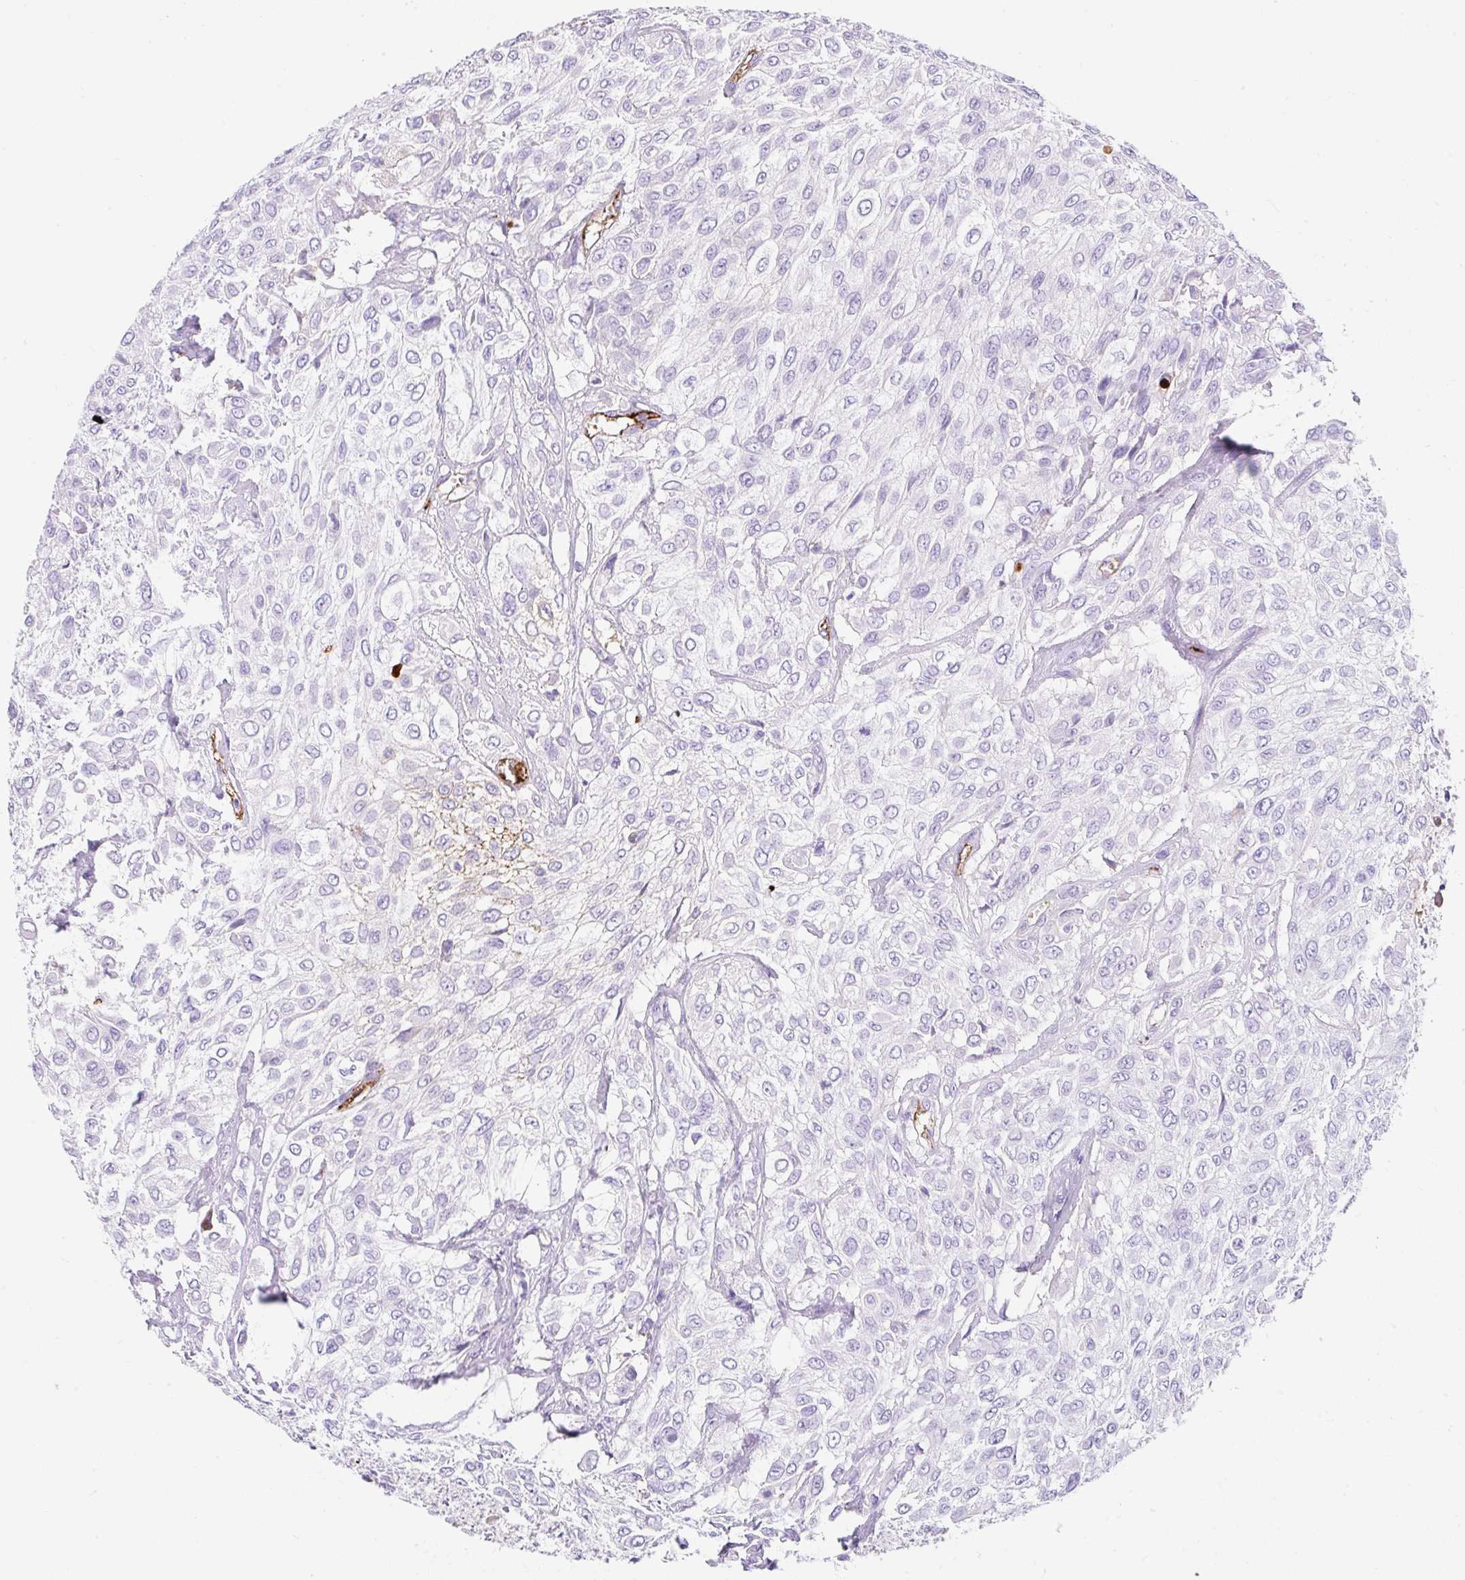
{"staining": {"intensity": "negative", "quantity": "none", "location": "none"}, "tissue": "urothelial cancer", "cell_type": "Tumor cells", "image_type": "cancer", "snomed": [{"axis": "morphology", "description": "Urothelial carcinoma, High grade"}, {"axis": "topography", "description": "Urinary bladder"}], "caption": "High magnification brightfield microscopy of high-grade urothelial carcinoma stained with DAB (brown) and counterstained with hematoxylin (blue): tumor cells show no significant expression.", "gene": "APOC4-APOC2", "patient": {"sex": "male", "age": 57}}